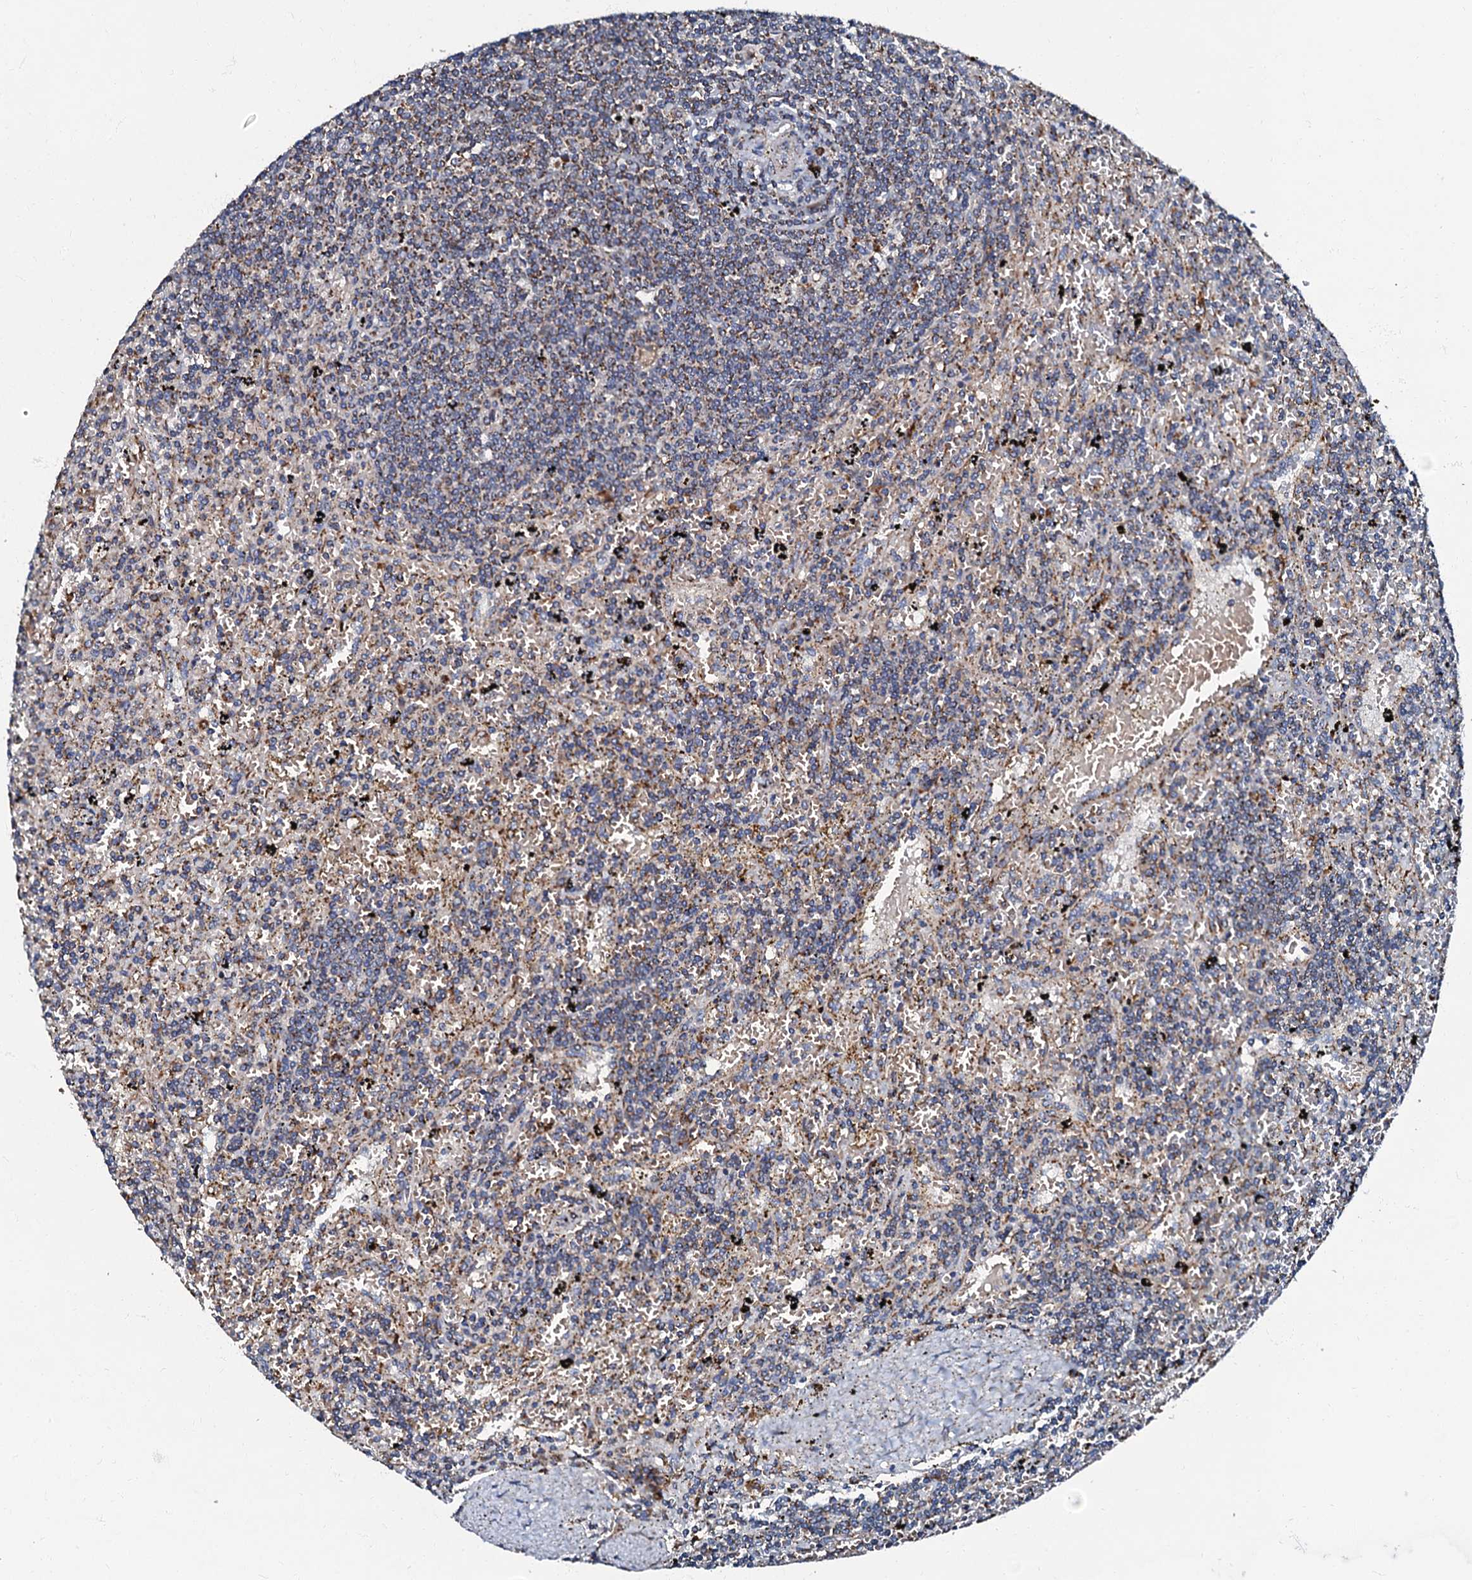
{"staining": {"intensity": "weak", "quantity": "25%-75%", "location": "cytoplasmic/membranous"}, "tissue": "lymphoma", "cell_type": "Tumor cells", "image_type": "cancer", "snomed": [{"axis": "morphology", "description": "Malignant lymphoma, non-Hodgkin's type, Low grade"}, {"axis": "topography", "description": "Spleen"}], "caption": "High-power microscopy captured an immunohistochemistry (IHC) photomicrograph of lymphoma, revealing weak cytoplasmic/membranous expression in approximately 25%-75% of tumor cells.", "gene": "NDUFA12", "patient": {"sex": "male", "age": 76}}